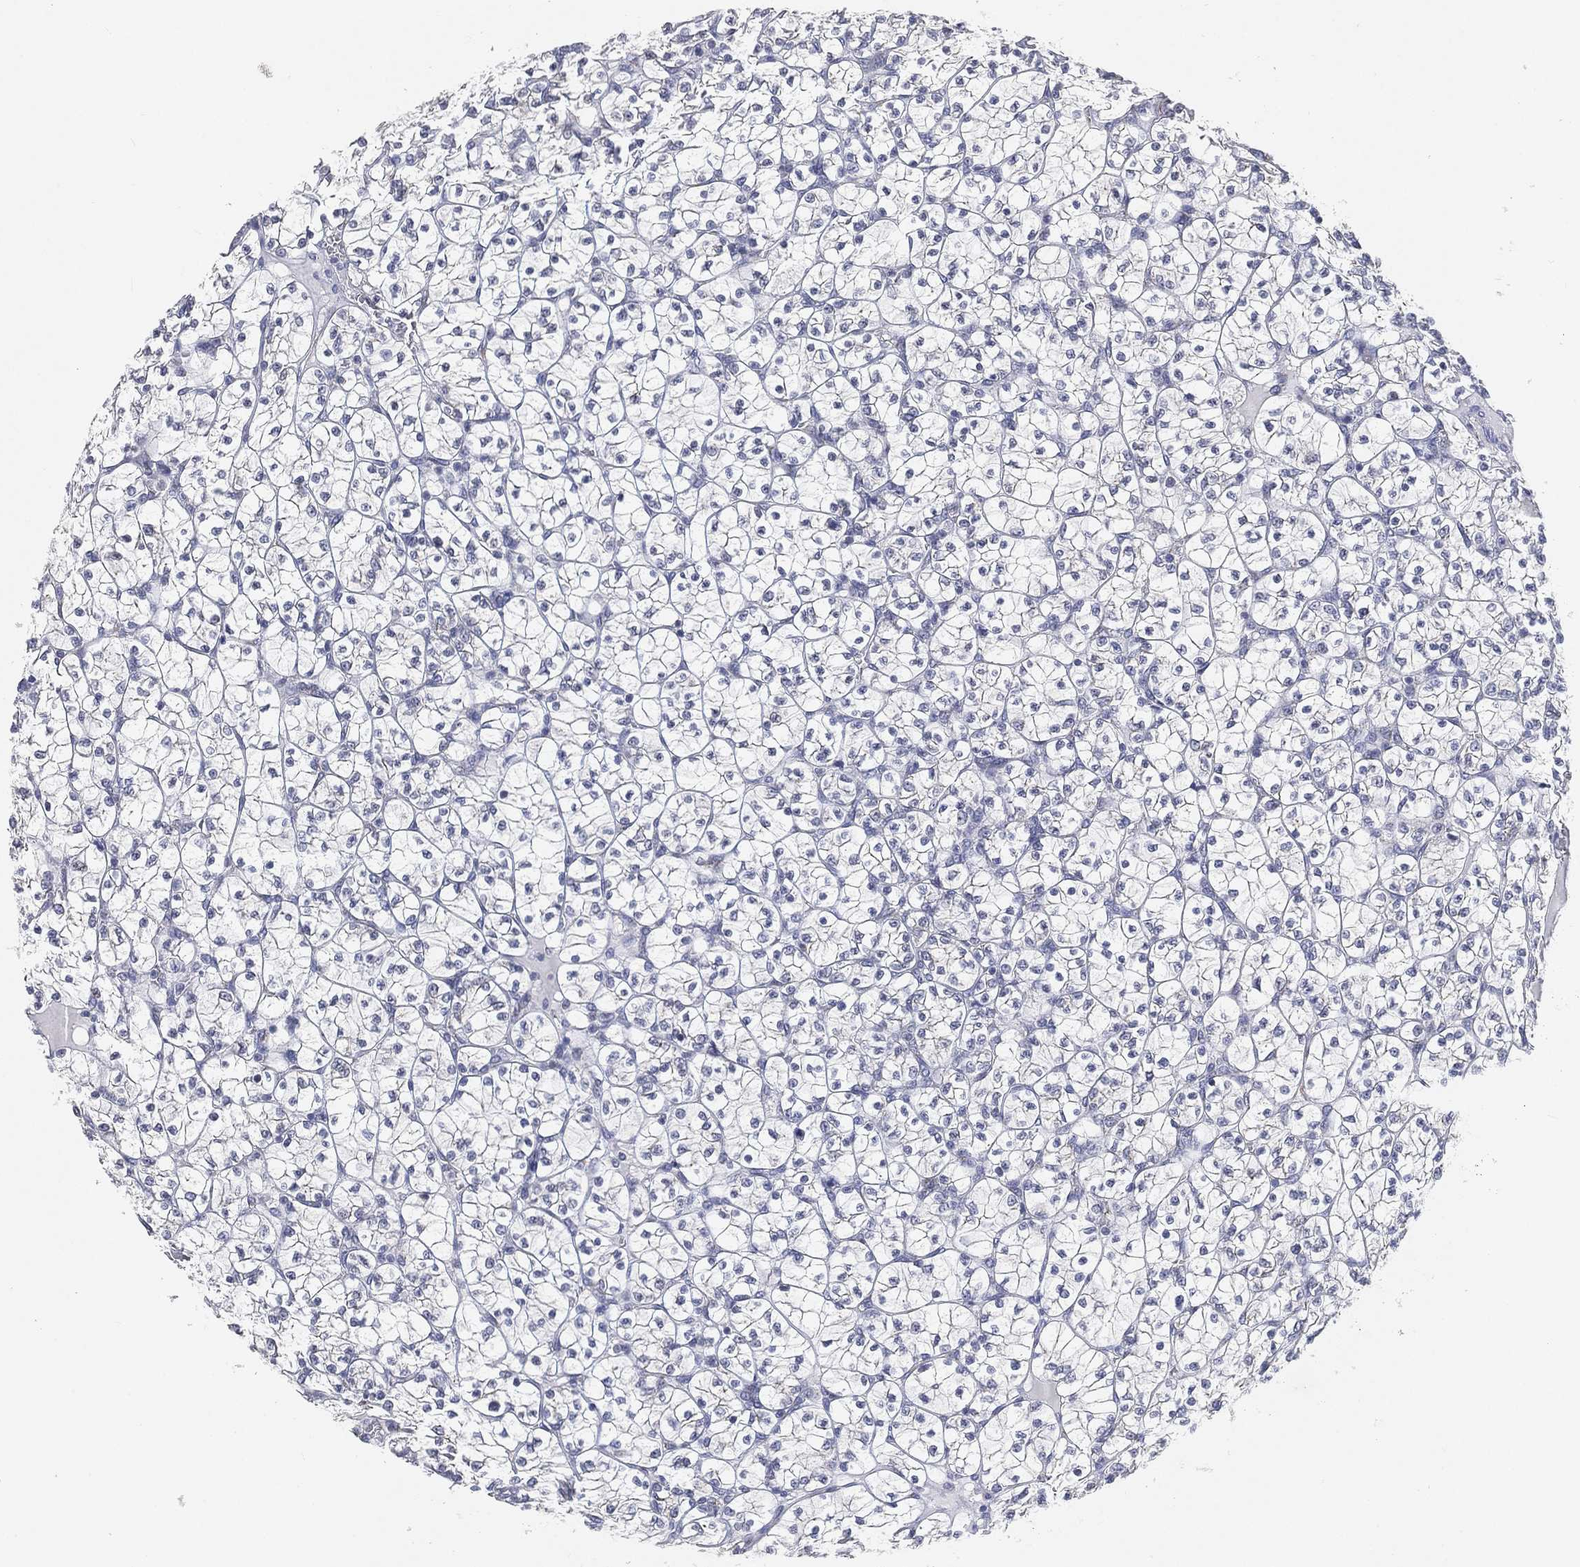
{"staining": {"intensity": "negative", "quantity": "none", "location": "none"}, "tissue": "renal cancer", "cell_type": "Tumor cells", "image_type": "cancer", "snomed": [{"axis": "morphology", "description": "Adenocarcinoma, NOS"}, {"axis": "topography", "description": "Kidney"}], "caption": "Histopathology image shows no protein staining in tumor cells of renal cancer tissue. (Stains: DAB (3,3'-diaminobenzidine) IHC with hematoxylin counter stain, Microscopy: brightfield microscopy at high magnification).", "gene": "TICAM1", "patient": {"sex": "female", "age": 89}}